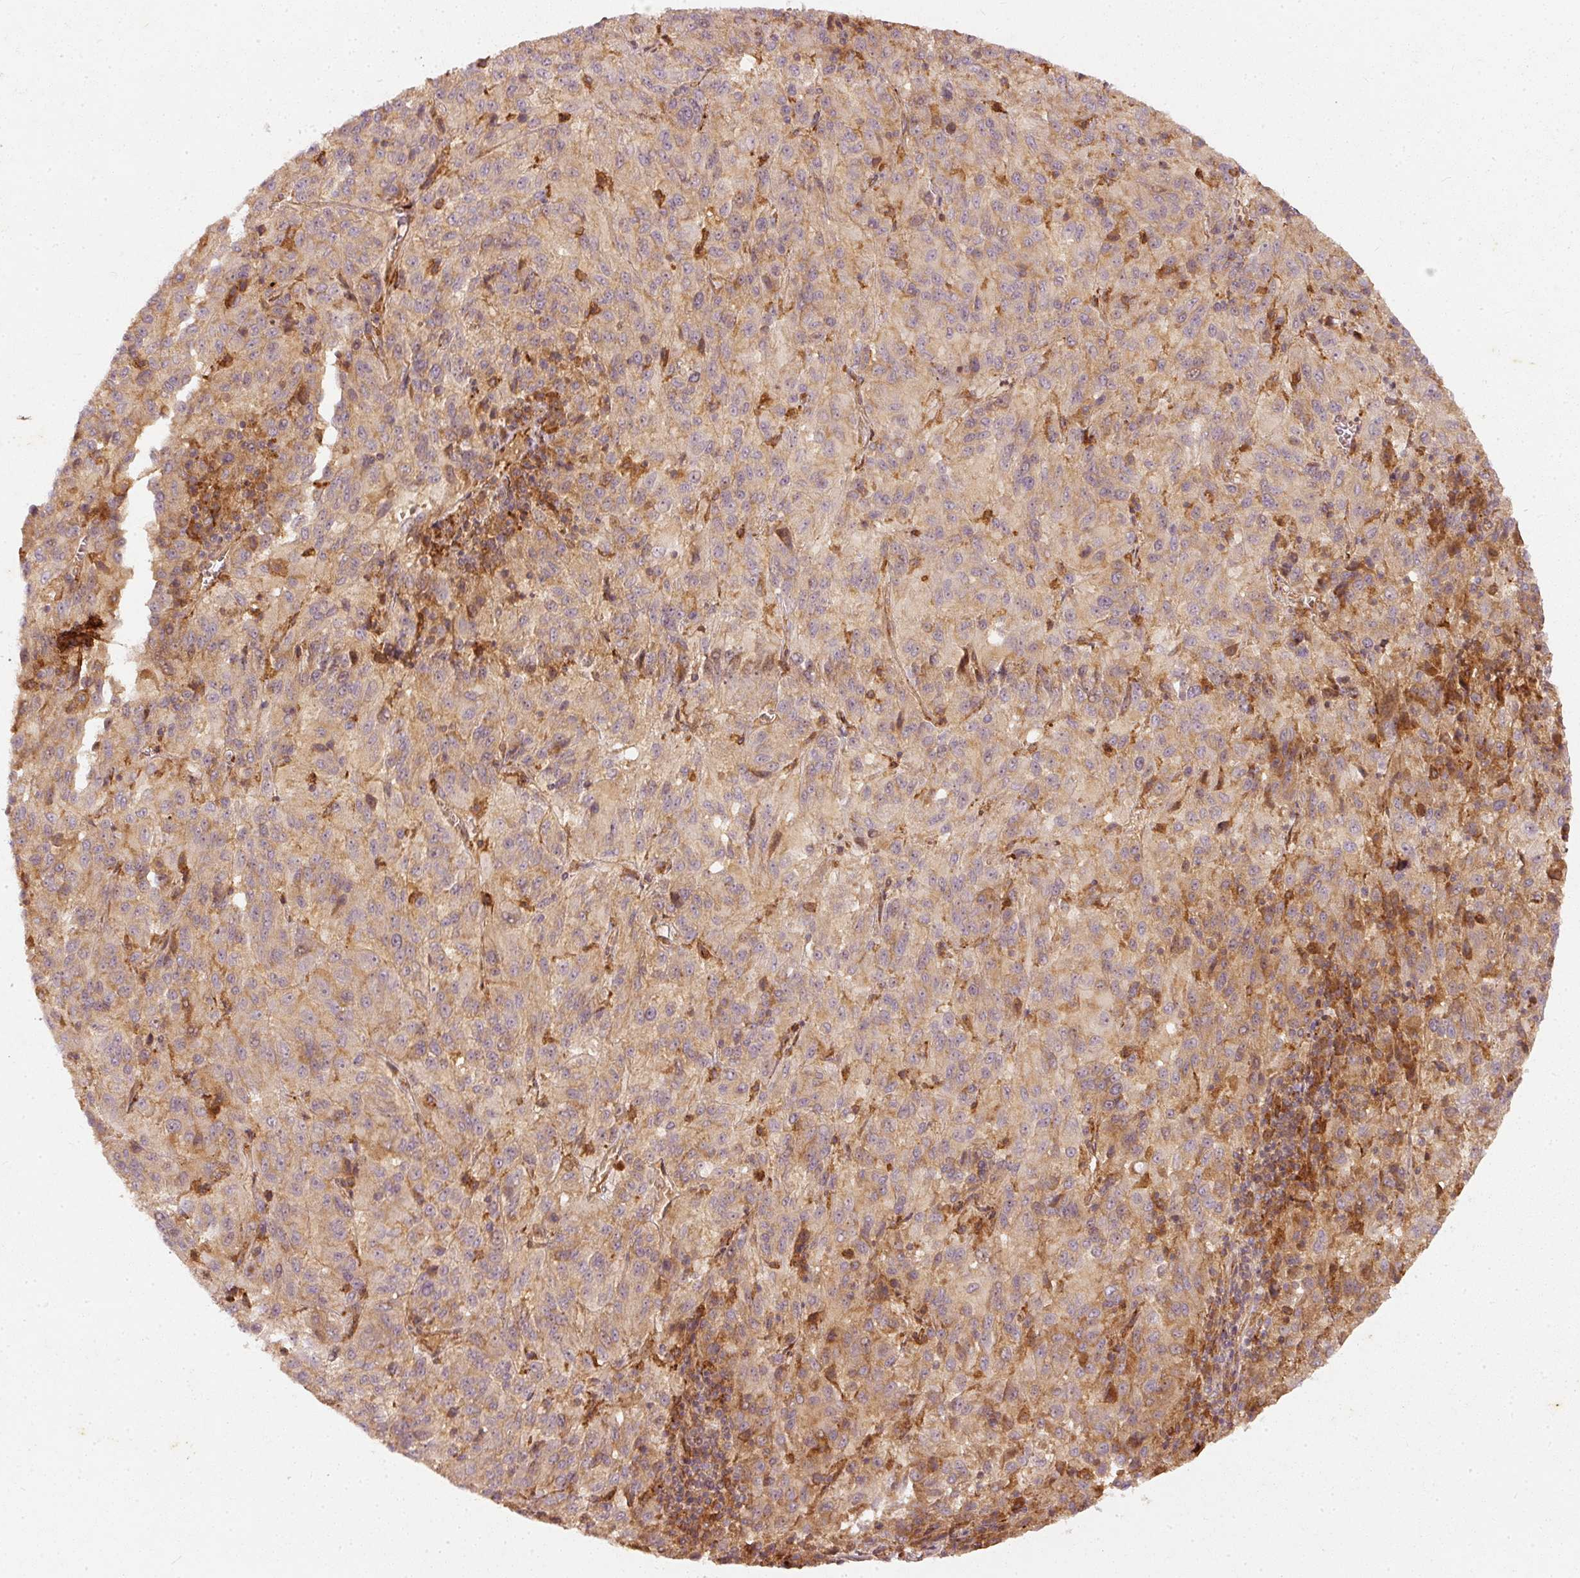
{"staining": {"intensity": "weak", "quantity": "25%-75%", "location": "cytoplasmic/membranous"}, "tissue": "melanoma", "cell_type": "Tumor cells", "image_type": "cancer", "snomed": [{"axis": "morphology", "description": "Malignant melanoma, Metastatic site"}, {"axis": "topography", "description": "Lung"}], "caption": "Protein expression analysis of human malignant melanoma (metastatic site) reveals weak cytoplasmic/membranous expression in approximately 25%-75% of tumor cells.", "gene": "ZNF580", "patient": {"sex": "male", "age": 64}}